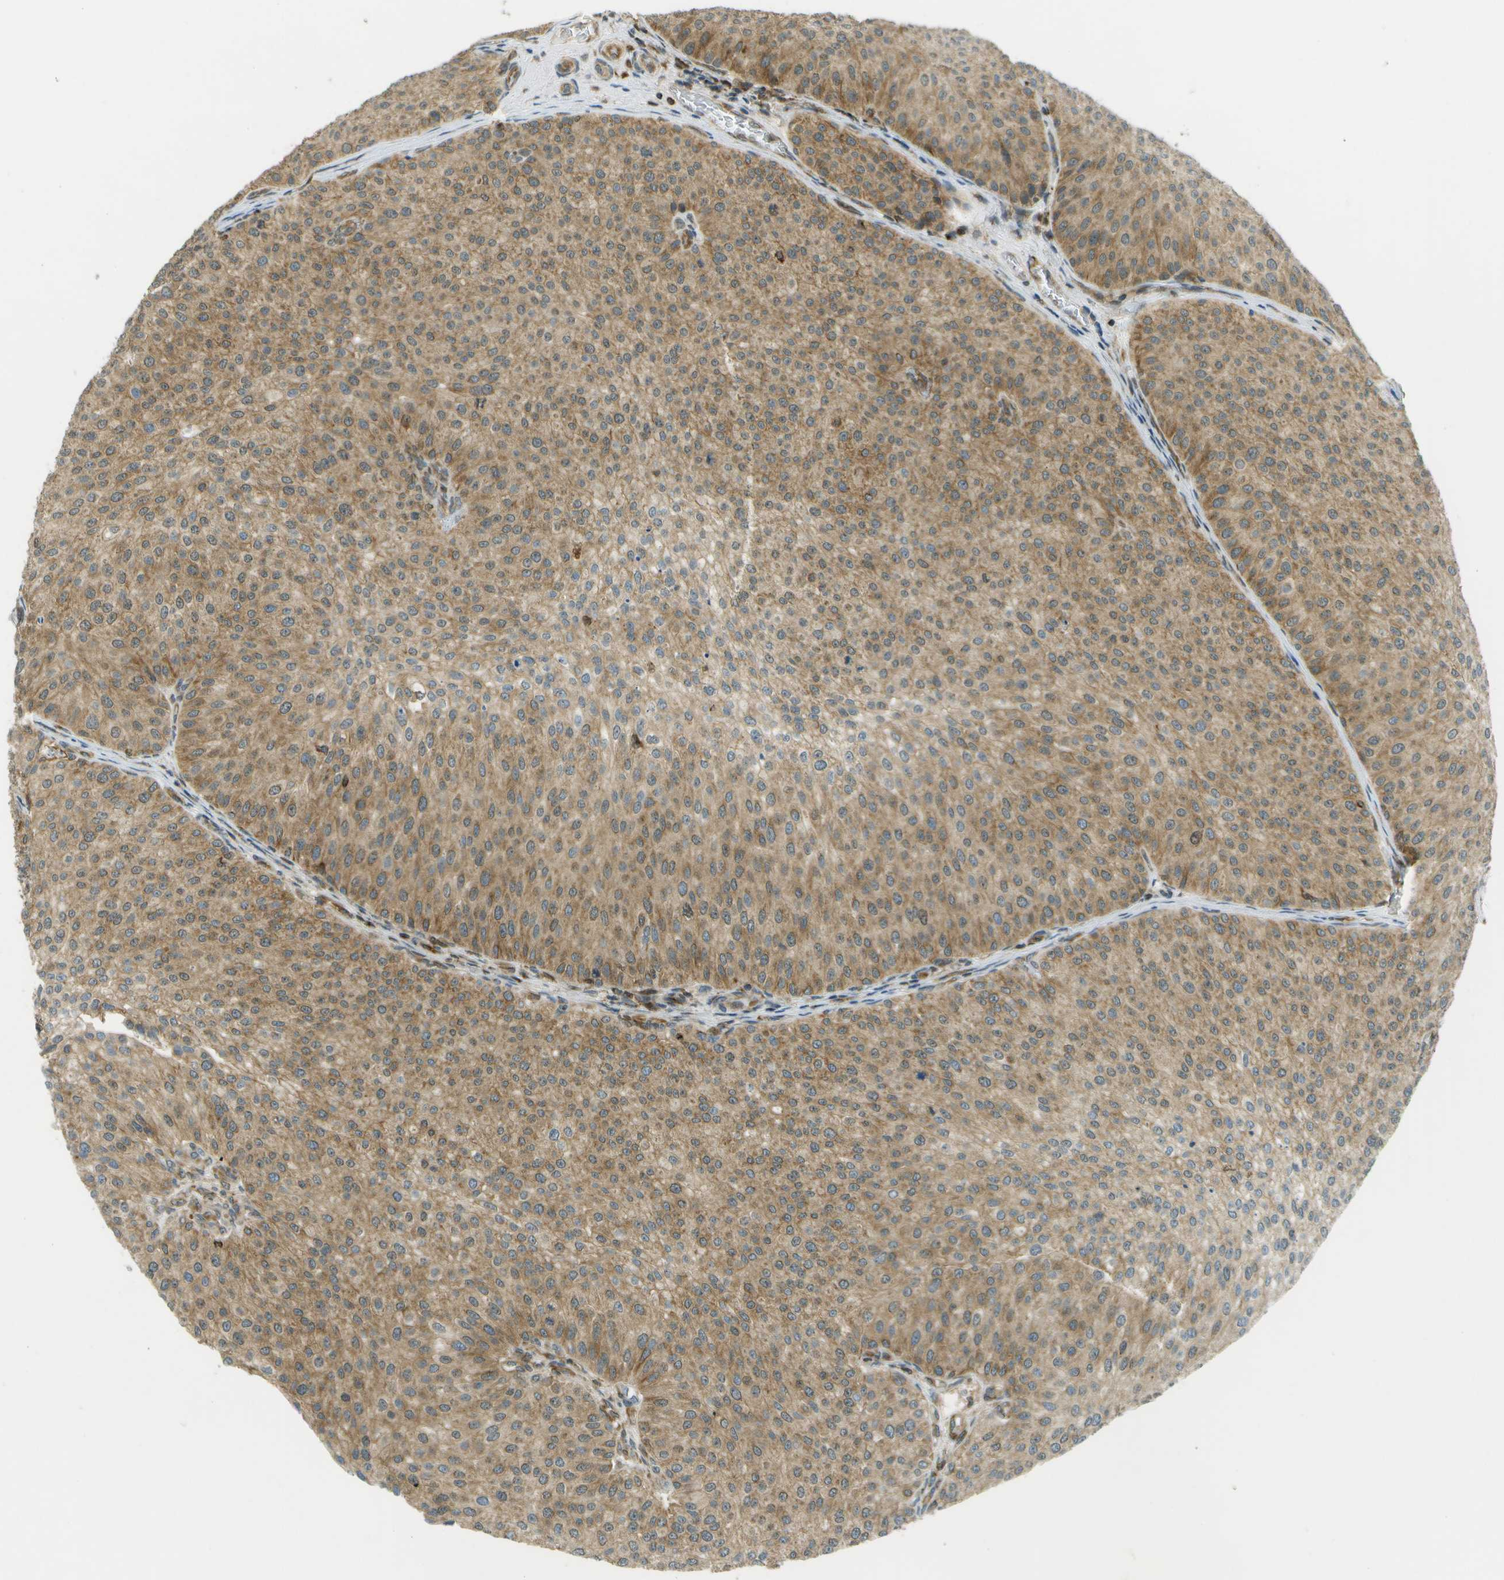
{"staining": {"intensity": "moderate", "quantity": ">75%", "location": "cytoplasmic/membranous"}, "tissue": "urothelial cancer", "cell_type": "Tumor cells", "image_type": "cancer", "snomed": [{"axis": "morphology", "description": "Urothelial carcinoma, Low grade"}, {"axis": "topography", "description": "Smooth muscle"}, {"axis": "topography", "description": "Urinary bladder"}], "caption": "DAB (3,3'-diaminobenzidine) immunohistochemical staining of urothelial carcinoma (low-grade) demonstrates moderate cytoplasmic/membranous protein positivity in about >75% of tumor cells. (DAB (3,3'-diaminobenzidine) IHC, brown staining for protein, blue staining for nuclei).", "gene": "TMTC1", "patient": {"sex": "male", "age": 60}}